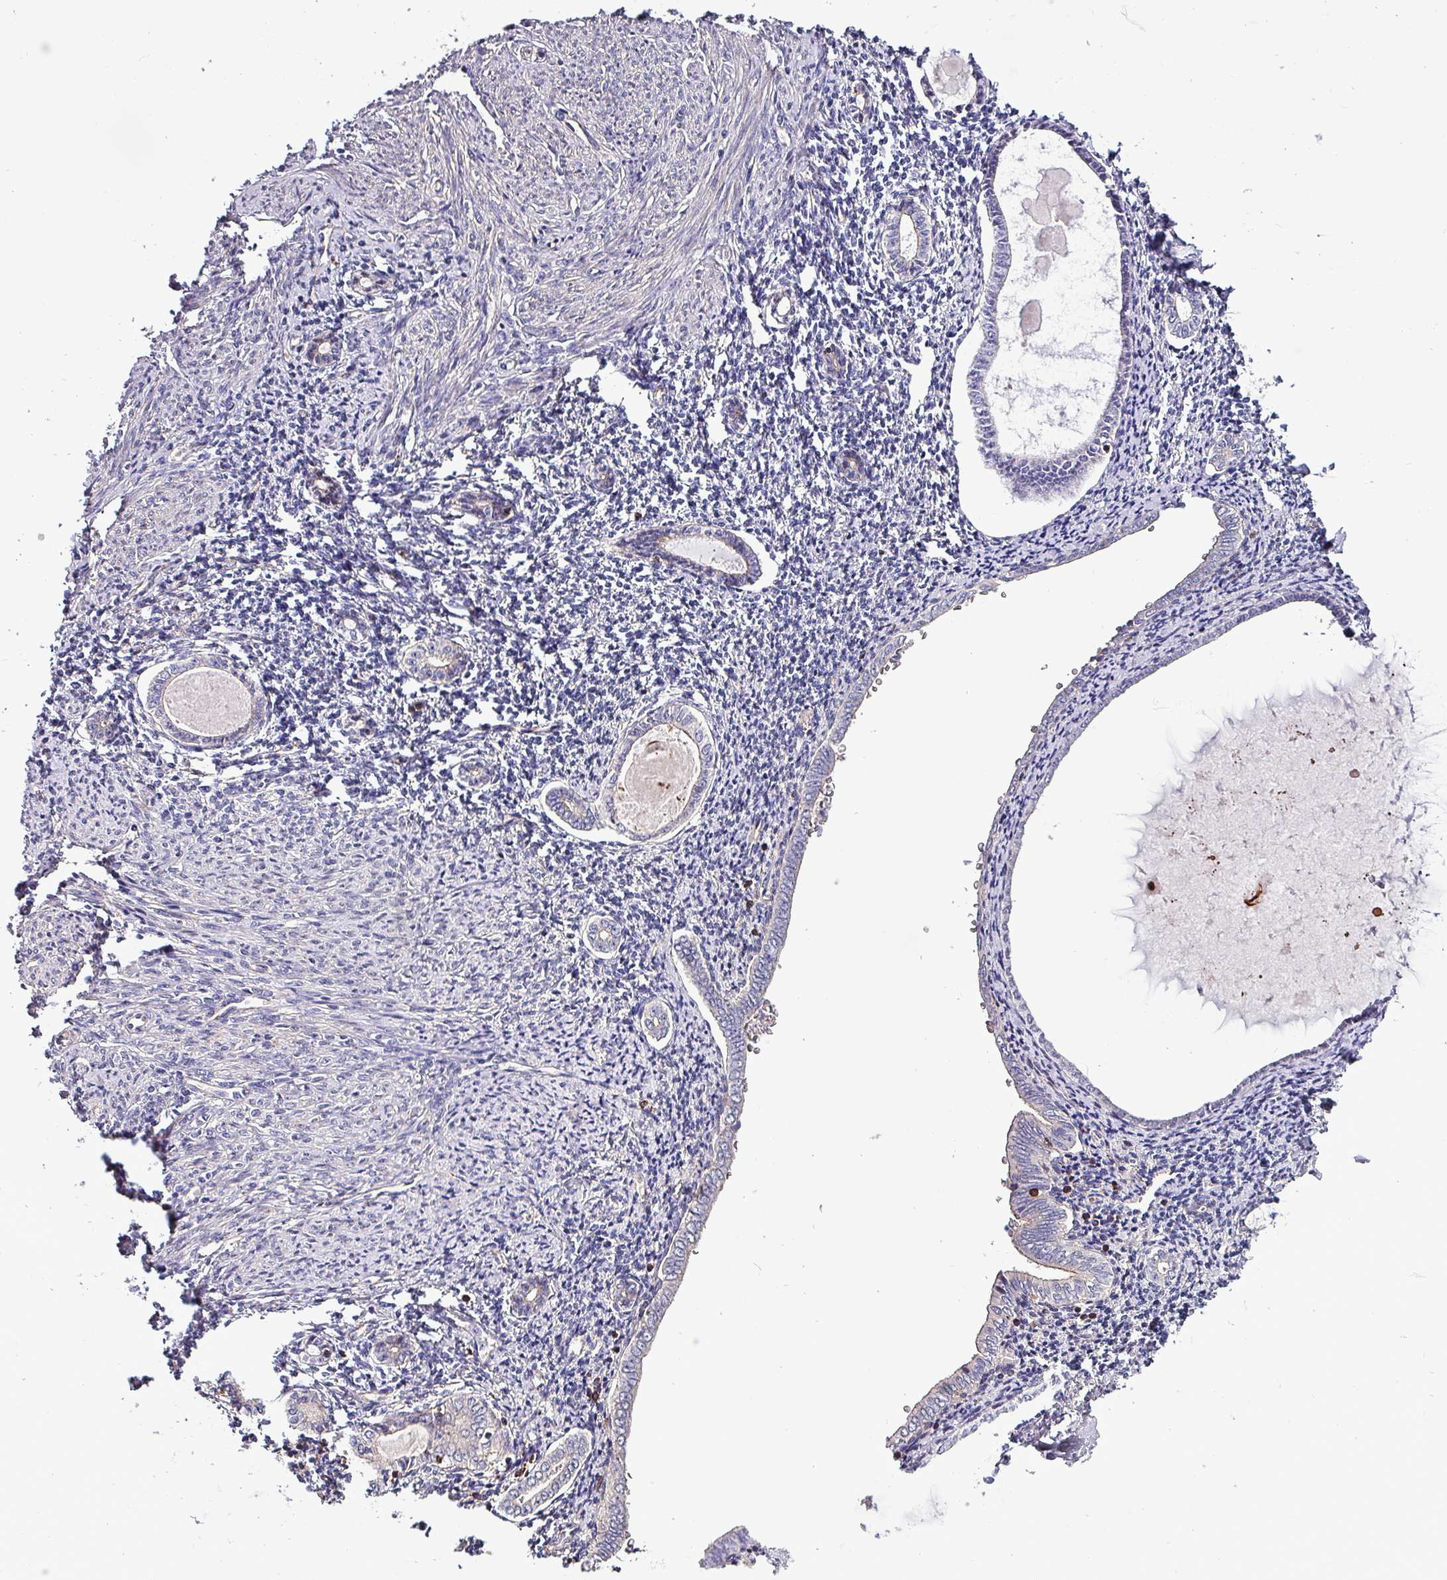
{"staining": {"intensity": "negative", "quantity": "none", "location": "none"}, "tissue": "endometrium", "cell_type": "Cells in endometrial stroma", "image_type": "normal", "snomed": [{"axis": "morphology", "description": "Normal tissue, NOS"}, {"axis": "topography", "description": "Endometrium"}], "caption": "Immunohistochemistry (IHC) photomicrograph of unremarkable endometrium stained for a protein (brown), which reveals no expression in cells in endometrial stroma.", "gene": "VAMP4", "patient": {"sex": "female", "age": 63}}